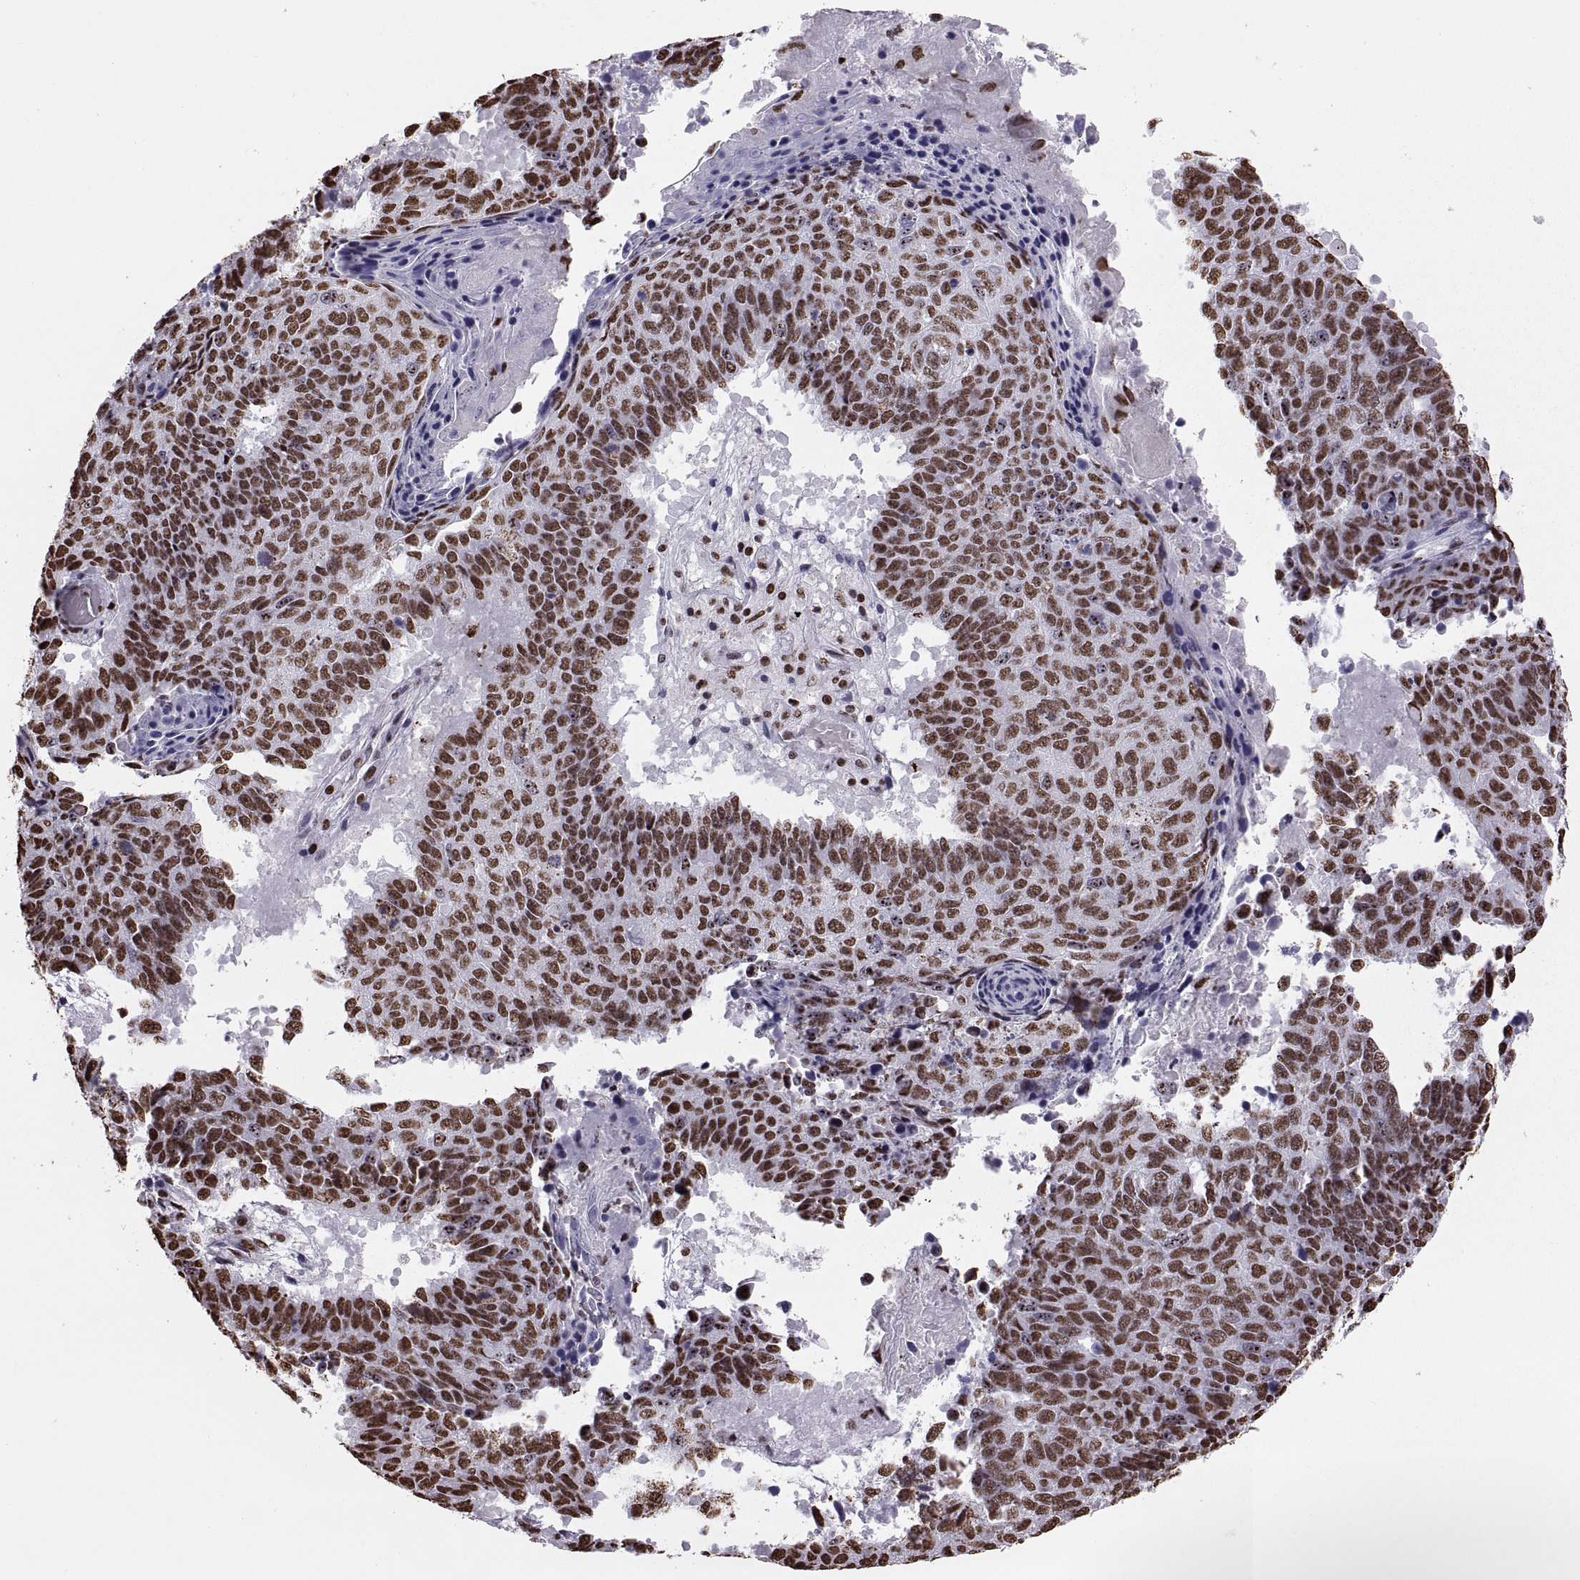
{"staining": {"intensity": "strong", "quantity": "25%-75%", "location": "nuclear"}, "tissue": "lung cancer", "cell_type": "Tumor cells", "image_type": "cancer", "snomed": [{"axis": "morphology", "description": "Squamous cell carcinoma, NOS"}, {"axis": "topography", "description": "Lung"}], "caption": "Protein positivity by IHC reveals strong nuclear expression in approximately 25%-75% of tumor cells in lung cancer (squamous cell carcinoma).", "gene": "SNAI1", "patient": {"sex": "male", "age": 73}}